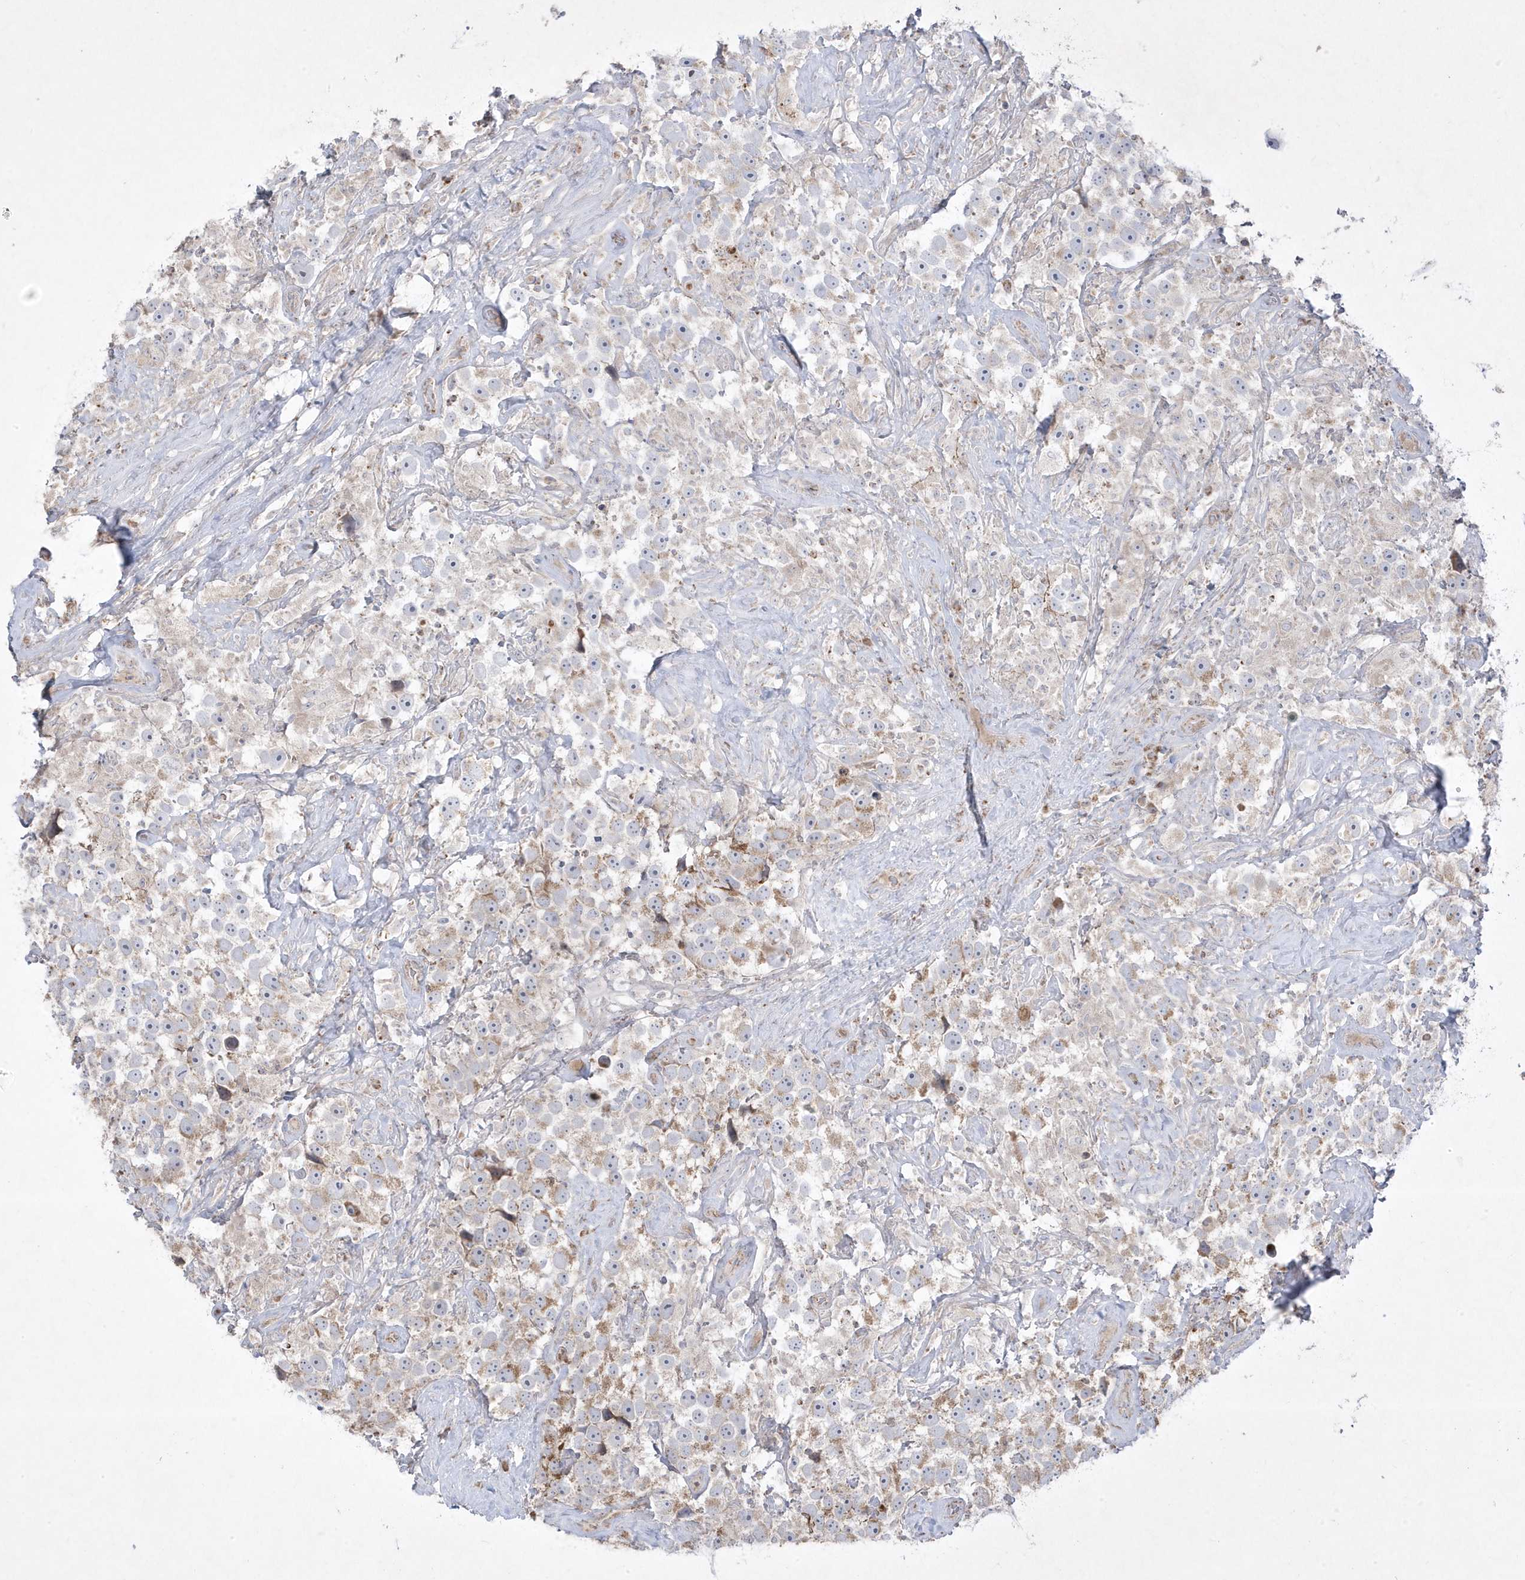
{"staining": {"intensity": "moderate", "quantity": "<25%", "location": "cytoplasmic/membranous"}, "tissue": "testis cancer", "cell_type": "Tumor cells", "image_type": "cancer", "snomed": [{"axis": "morphology", "description": "Seminoma, NOS"}, {"axis": "topography", "description": "Testis"}], "caption": "Testis seminoma was stained to show a protein in brown. There is low levels of moderate cytoplasmic/membranous staining in approximately <25% of tumor cells. The staining was performed using DAB (3,3'-diaminobenzidine) to visualize the protein expression in brown, while the nuclei were stained in blue with hematoxylin (Magnification: 20x).", "gene": "ADAMTSL3", "patient": {"sex": "male", "age": 49}}